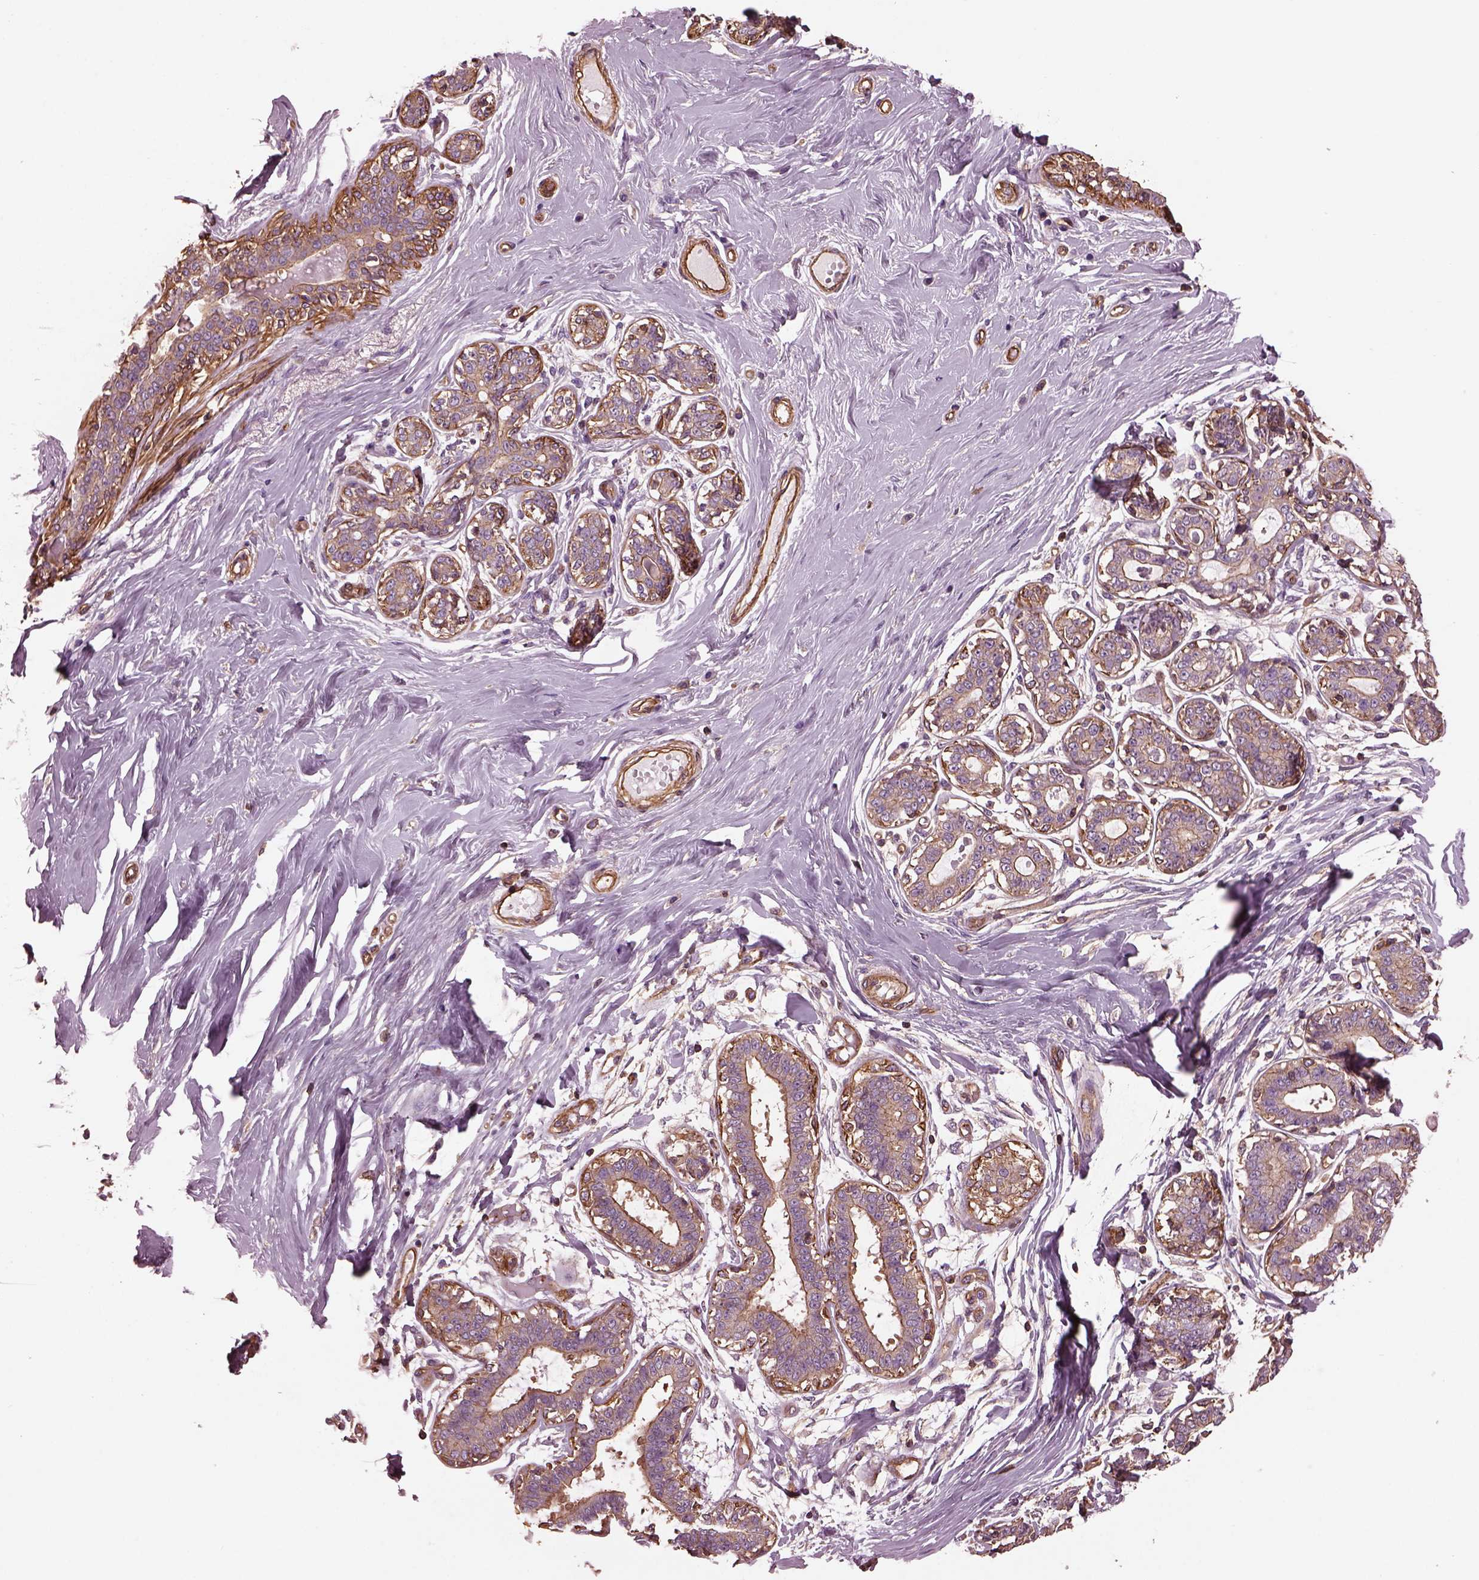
{"staining": {"intensity": "negative", "quantity": "none", "location": "none"}, "tissue": "breast", "cell_type": "Adipocytes", "image_type": "normal", "snomed": [{"axis": "morphology", "description": "Normal tissue, NOS"}, {"axis": "topography", "description": "Skin"}, {"axis": "topography", "description": "Breast"}], "caption": "IHC image of normal breast stained for a protein (brown), which demonstrates no positivity in adipocytes.", "gene": "MYL1", "patient": {"sex": "female", "age": 43}}